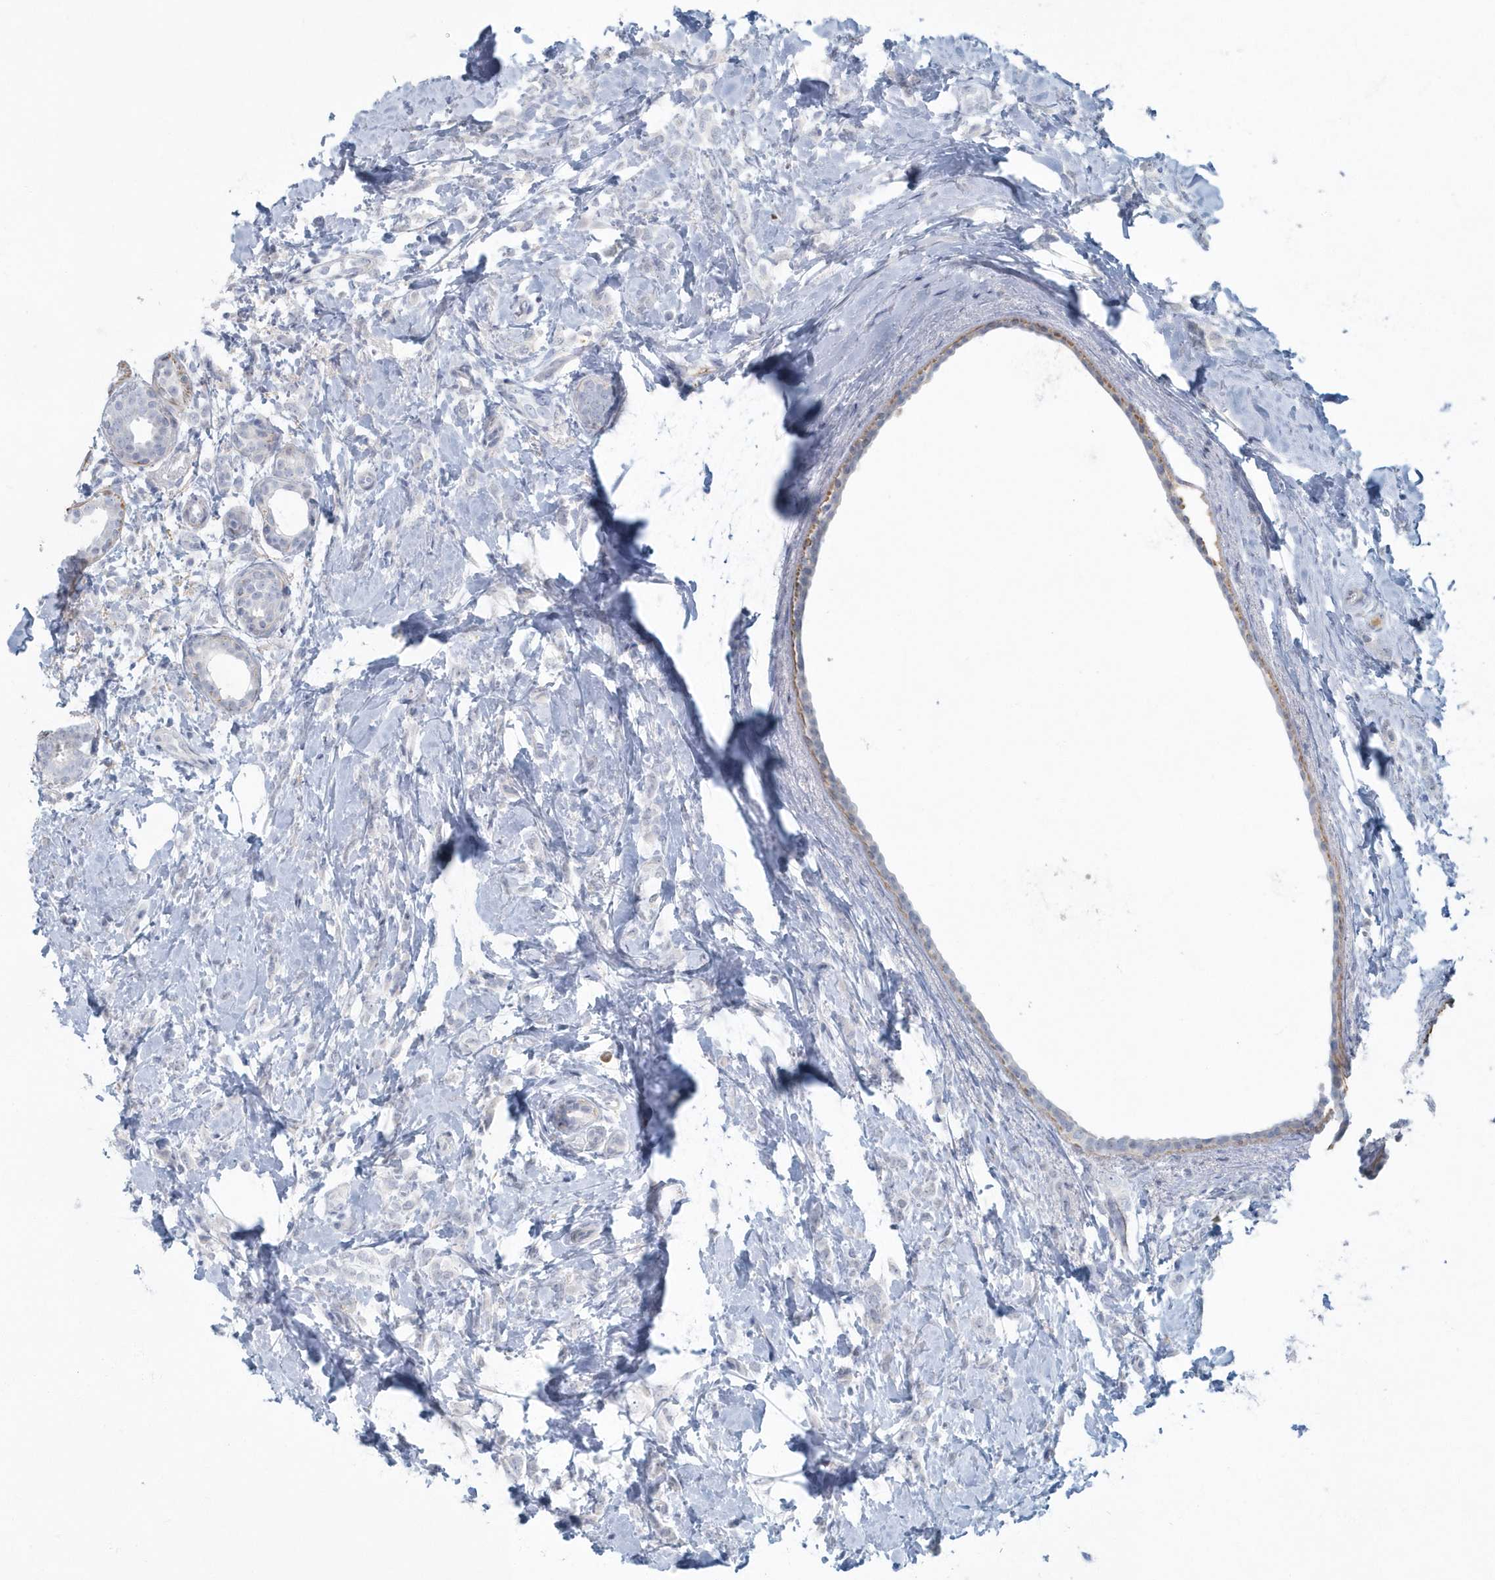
{"staining": {"intensity": "negative", "quantity": "none", "location": "none"}, "tissue": "breast cancer", "cell_type": "Tumor cells", "image_type": "cancer", "snomed": [{"axis": "morphology", "description": "Lobular carcinoma"}, {"axis": "topography", "description": "Breast"}], "caption": "Micrograph shows no protein staining in tumor cells of breast cancer (lobular carcinoma) tissue.", "gene": "MYOT", "patient": {"sex": "female", "age": 47}}